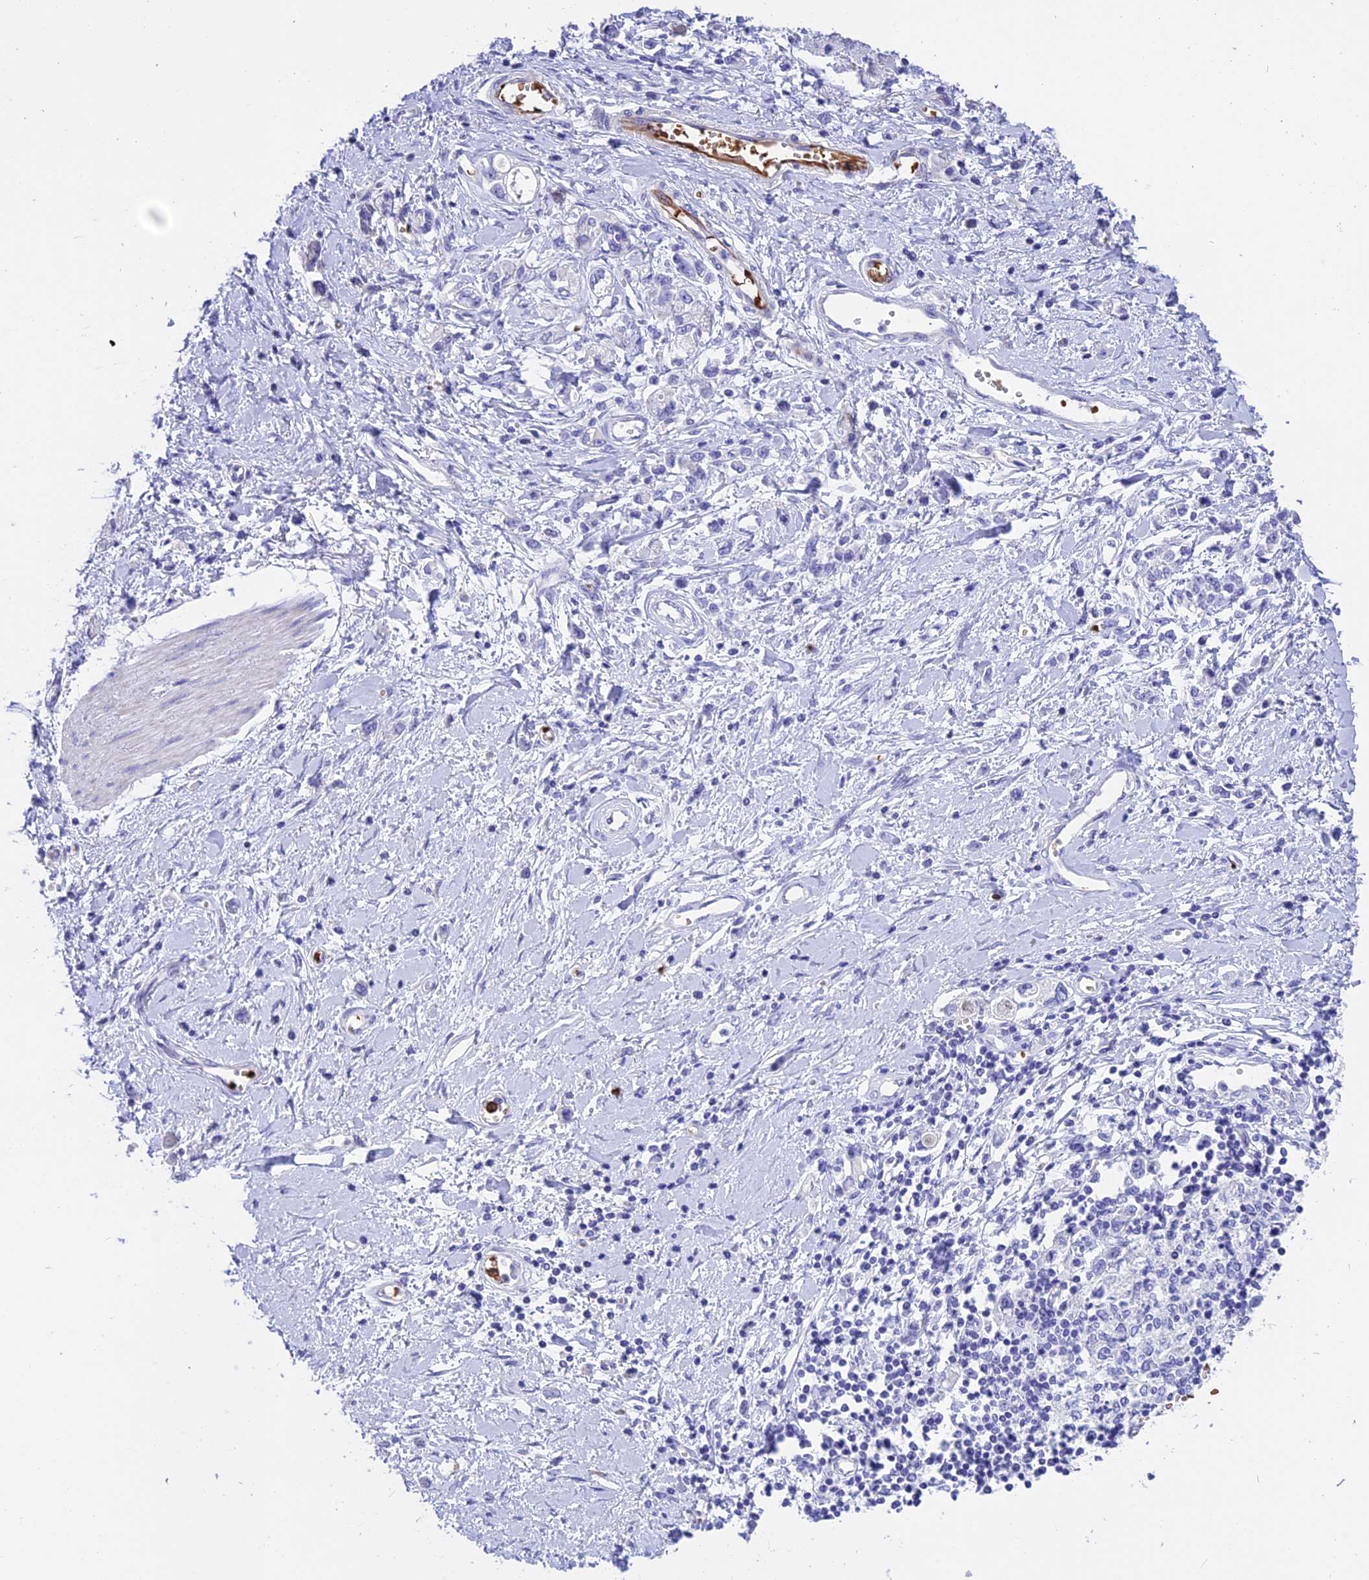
{"staining": {"intensity": "negative", "quantity": "none", "location": "none"}, "tissue": "stomach cancer", "cell_type": "Tumor cells", "image_type": "cancer", "snomed": [{"axis": "morphology", "description": "Adenocarcinoma, NOS"}, {"axis": "topography", "description": "Stomach"}], "caption": "Immunohistochemistry (IHC) of human adenocarcinoma (stomach) demonstrates no expression in tumor cells. (Immunohistochemistry, brightfield microscopy, high magnification).", "gene": "TNNC2", "patient": {"sex": "female", "age": 76}}